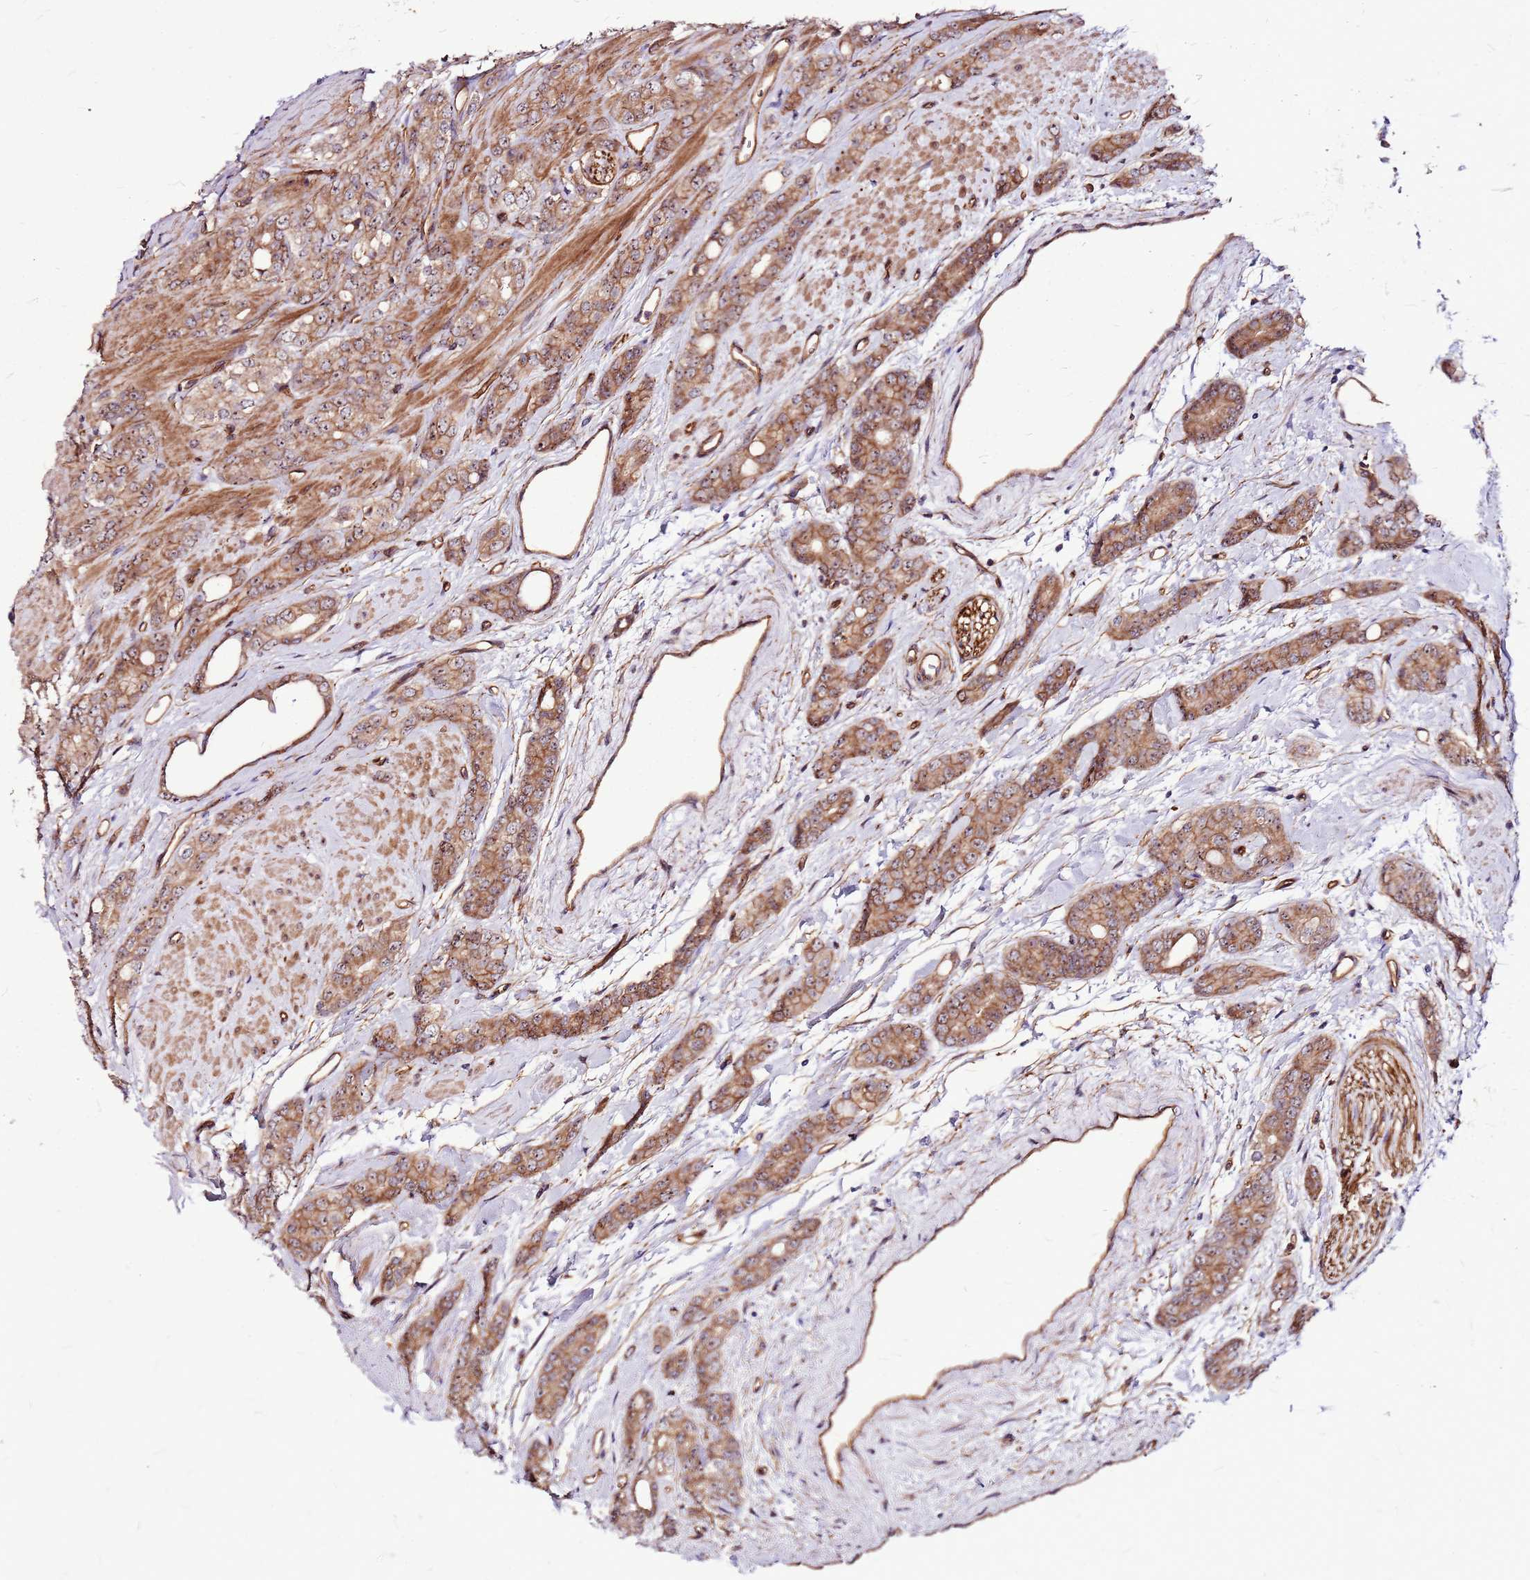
{"staining": {"intensity": "moderate", "quantity": ">75%", "location": "cytoplasmic/membranous"}, "tissue": "prostate cancer", "cell_type": "Tumor cells", "image_type": "cancer", "snomed": [{"axis": "morphology", "description": "Adenocarcinoma, High grade"}, {"axis": "topography", "description": "Prostate"}], "caption": "Immunohistochemistry of prostate cancer exhibits medium levels of moderate cytoplasmic/membranous expression in about >75% of tumor cells. (Stains: DAB (3,3'-diaminobenzidine) in brown, nuclei in blue, Microscopy: brightfield microscopy at high magnification).", "gene": "TOPAZ1", "patient": {"sex": "male", "age": 62}}